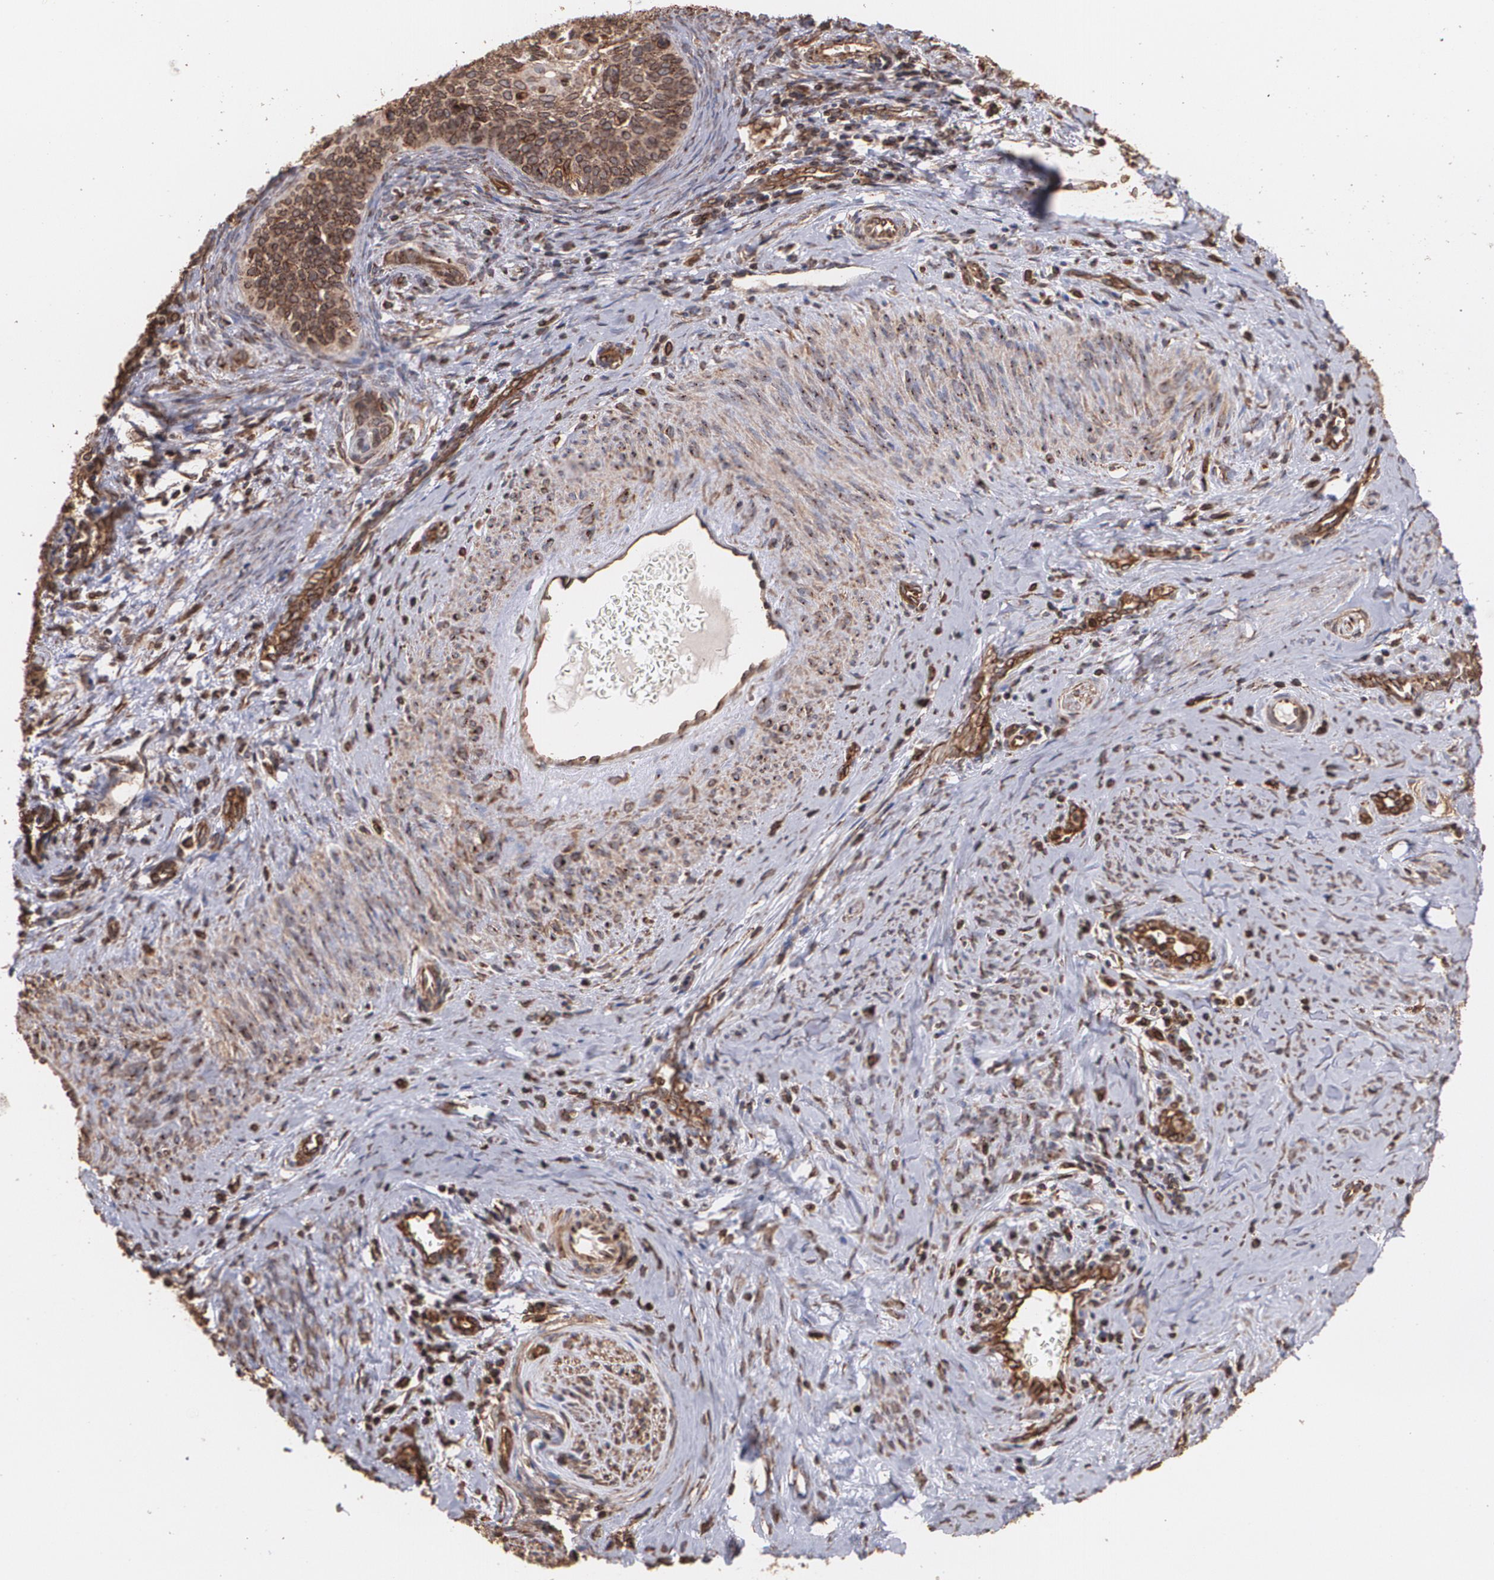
{"staining": {"intensity": "moderate", "quantity": ">75%", "location": "cytoplasmic/membranous"}, "tissue": "cervical cancer", "cell_type": "Tumor cells", "image_type": "cancer", "snomed": [{"axis": "morphology", "description": "Squamous cell carcinoma, NOS"}, {"axis": "topography", "description": "Cervix"}], "caption": "The micrograph exhibits staining of cervical cancer, revealing moderate cytoplasmic/membranous protein staining (brown color) within tumor cells.", "gene": "TRIP11", "patient": {"sex": "female", "age": 33}}